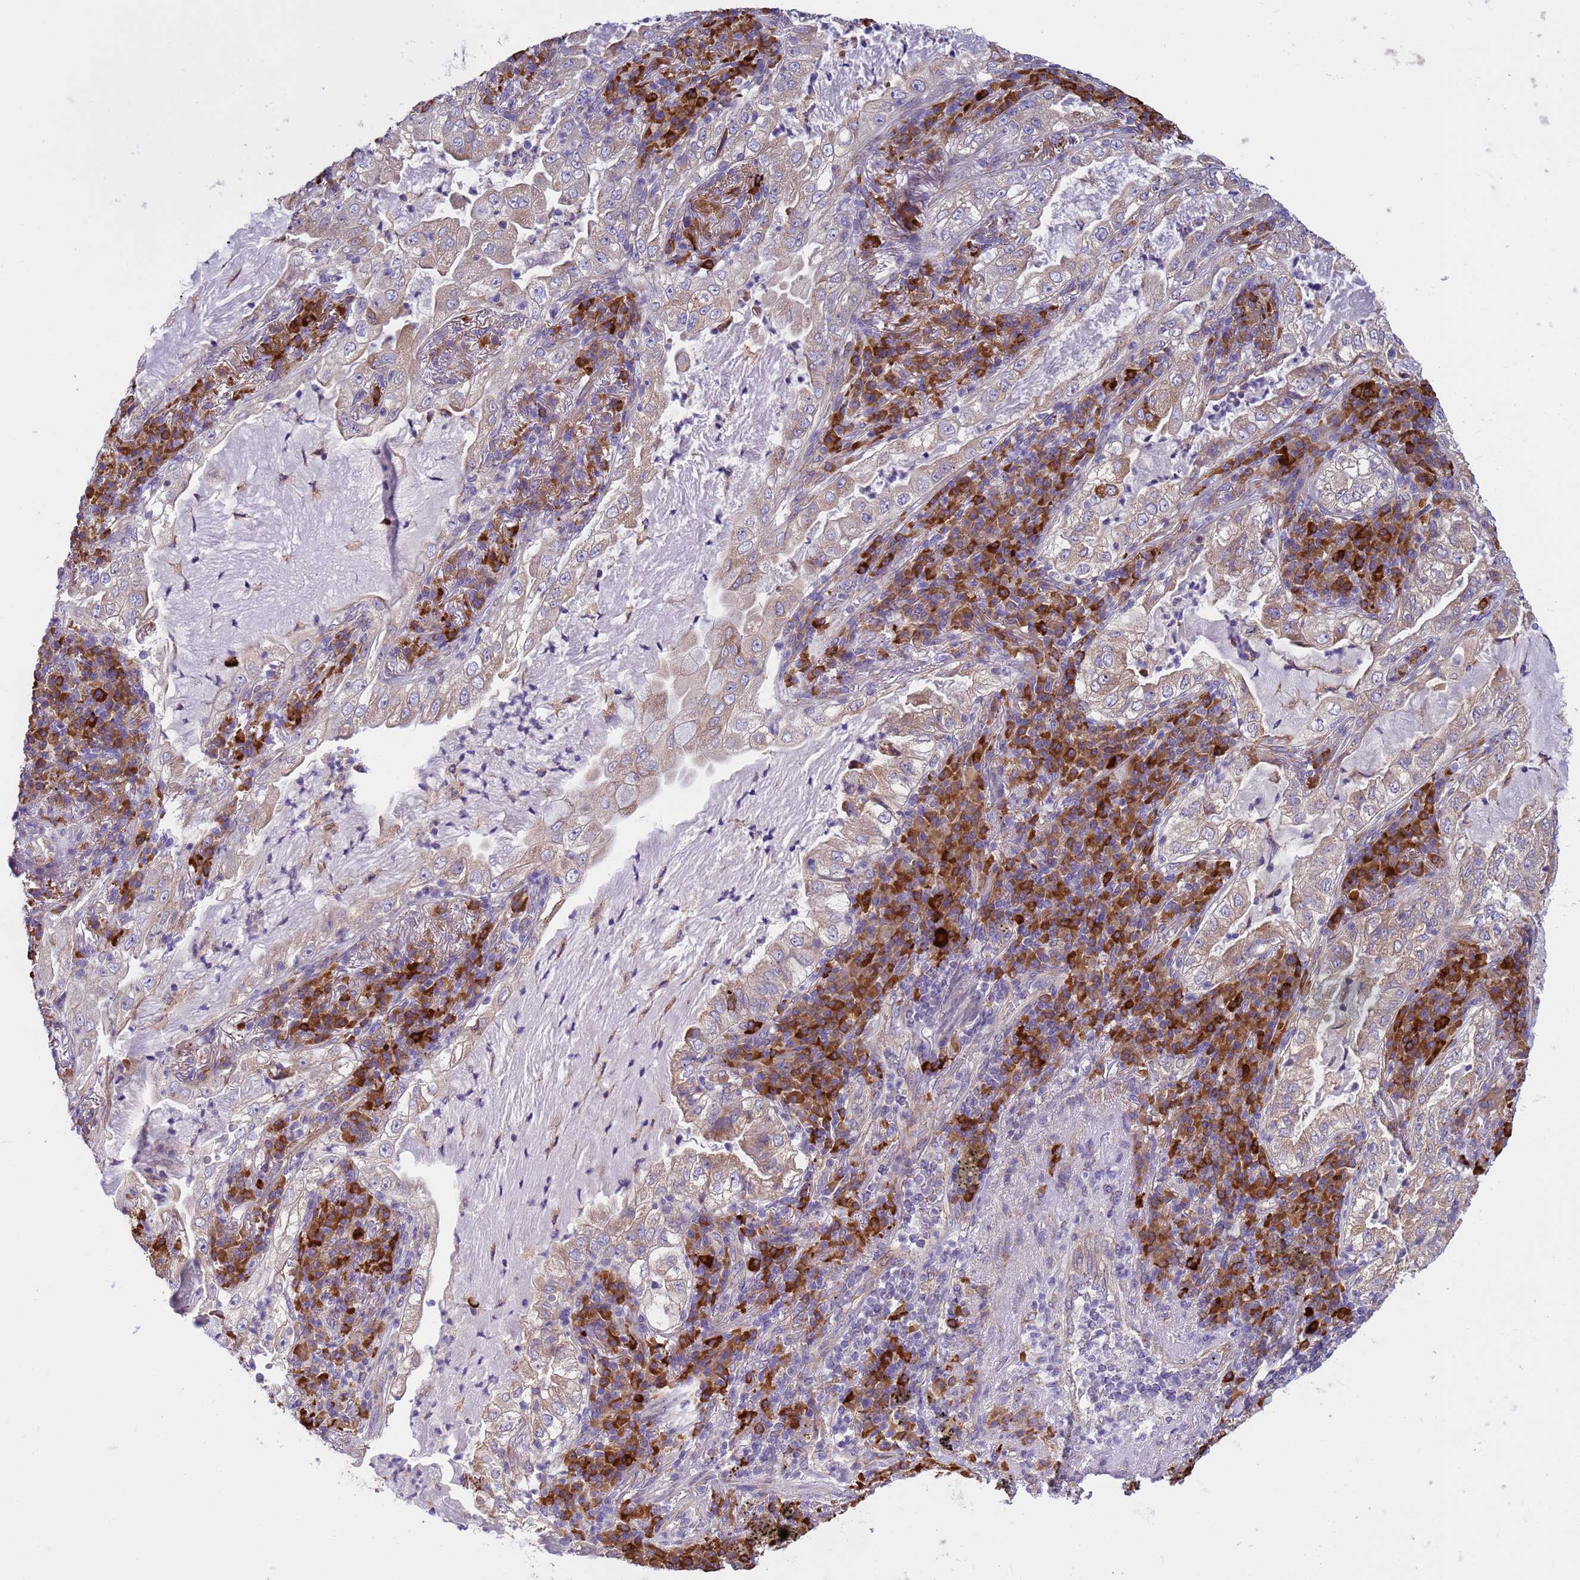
{"staining": {"intensity": "weak", "quantity": ">75%", "location": "cytoplasmic/membranous"}, "tissue": "lung cancer", "cell_type": "Tumor cells", "image_type": "cancer", "snomed": [{"axis": "morphology", "description": "Adenocarcinoma, NOS"}, {"axis": "topography", "description": "Lung"}], "caption": "Protein expression analysis of human lung adenocarcinoma reveals weak cytoplasmic/membranous expression in approximately >75% of tumor cells.", "gene": "THAP5", "patient": {"sex": "female", "age": 73}}